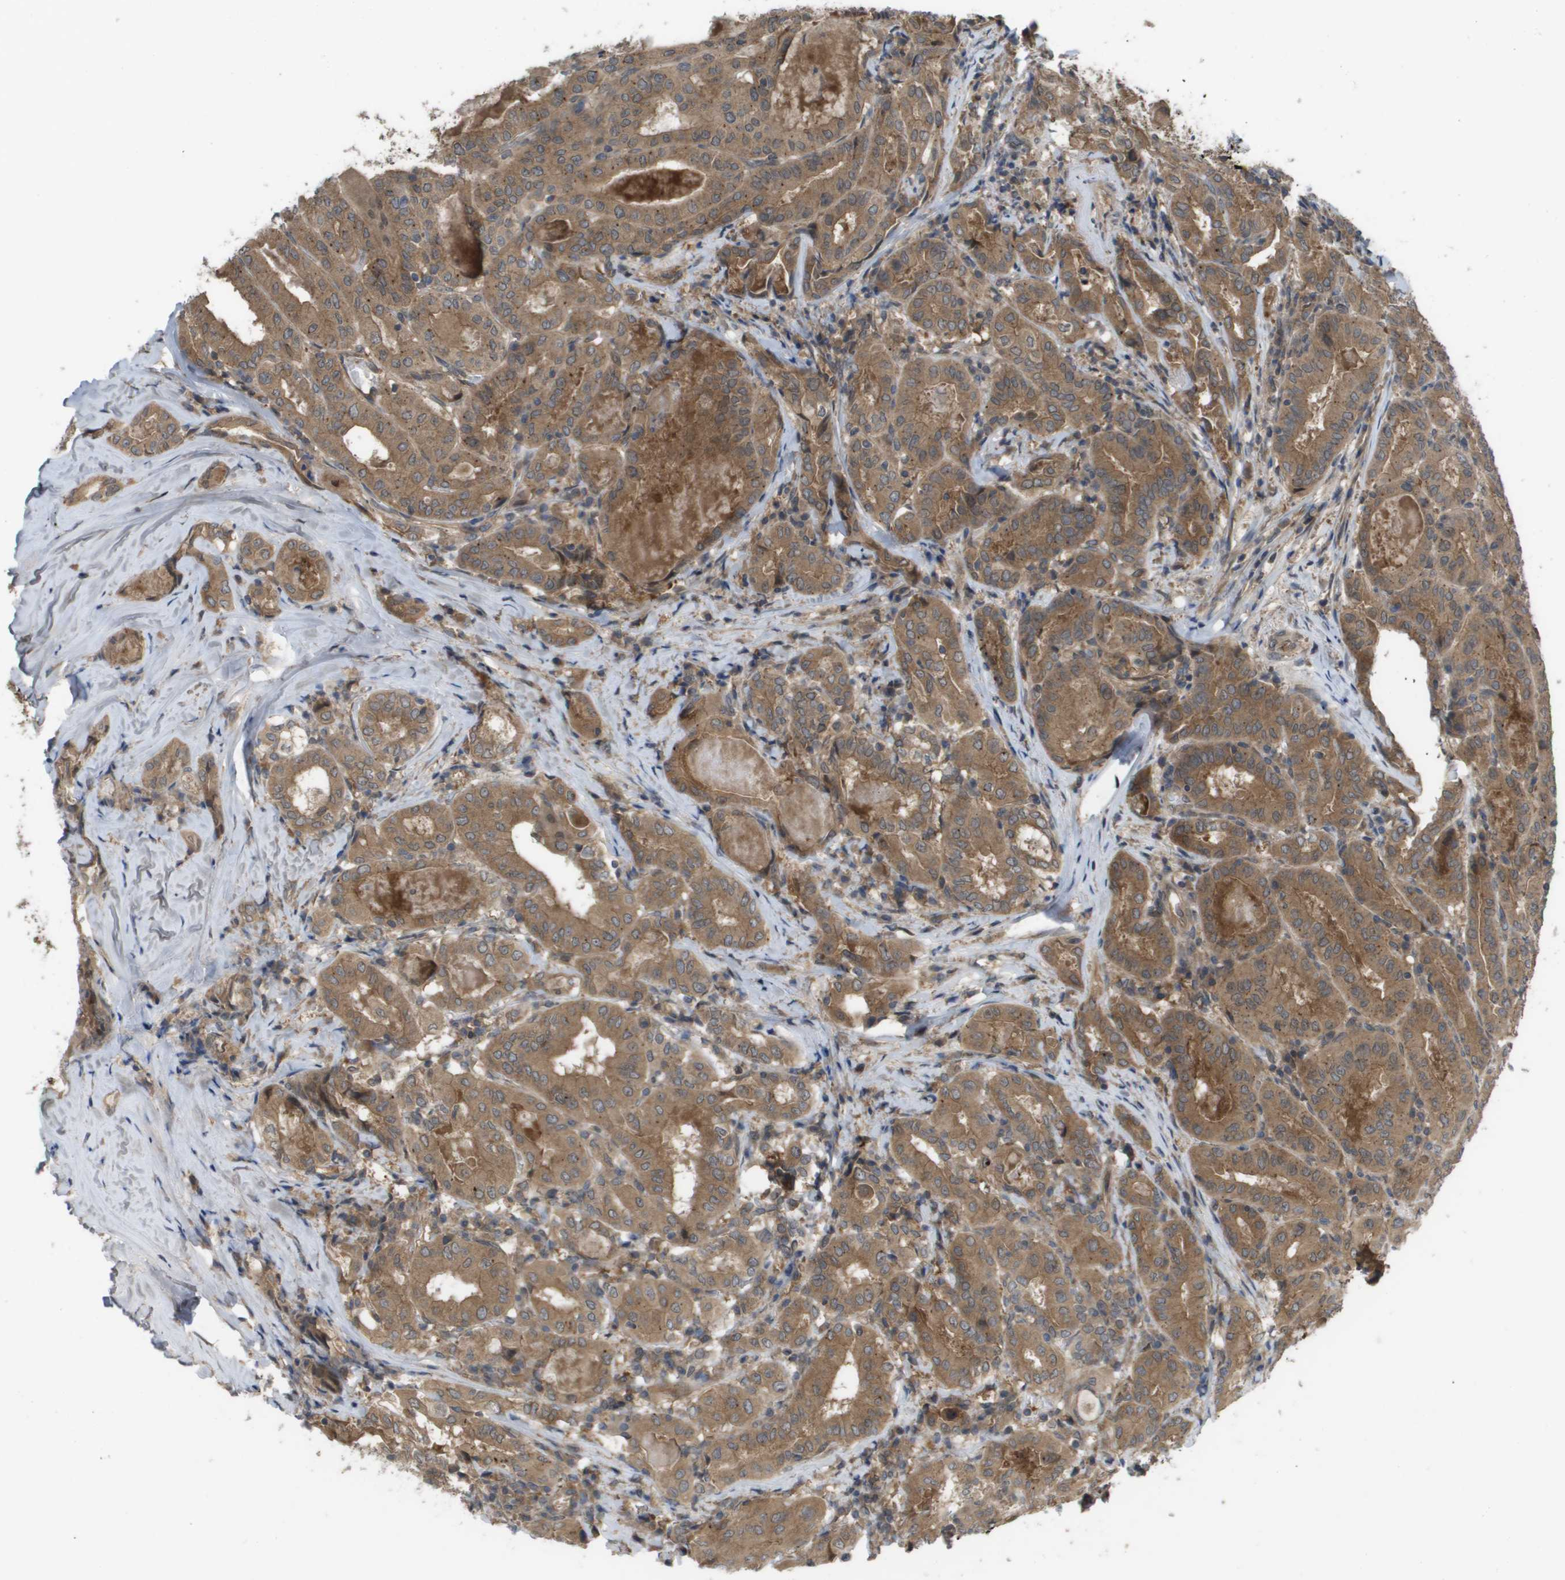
{"staining": {"intensity": "moderate", "quantity": ">75%", "location": "cytoplasmic/membranous"}, "tissue": "thyroid cancer", "cell_type": "Tumor cells", "image_type": "cancer", "snomed": [{"axis": "morphology", "description": "Papillary adenocarcinoma, NOS"}, {"axis": "topography", "description": "Thyroid gland"}], "caption": "Immunohistochemical staining of human thyroid papillary adenocarcinoma reveals moderate cytoplasmic/membranous protein expression in about >75% of tumor cells.", "gene": "CTPS2", "patient": {"sex": "female", "age": 42}}